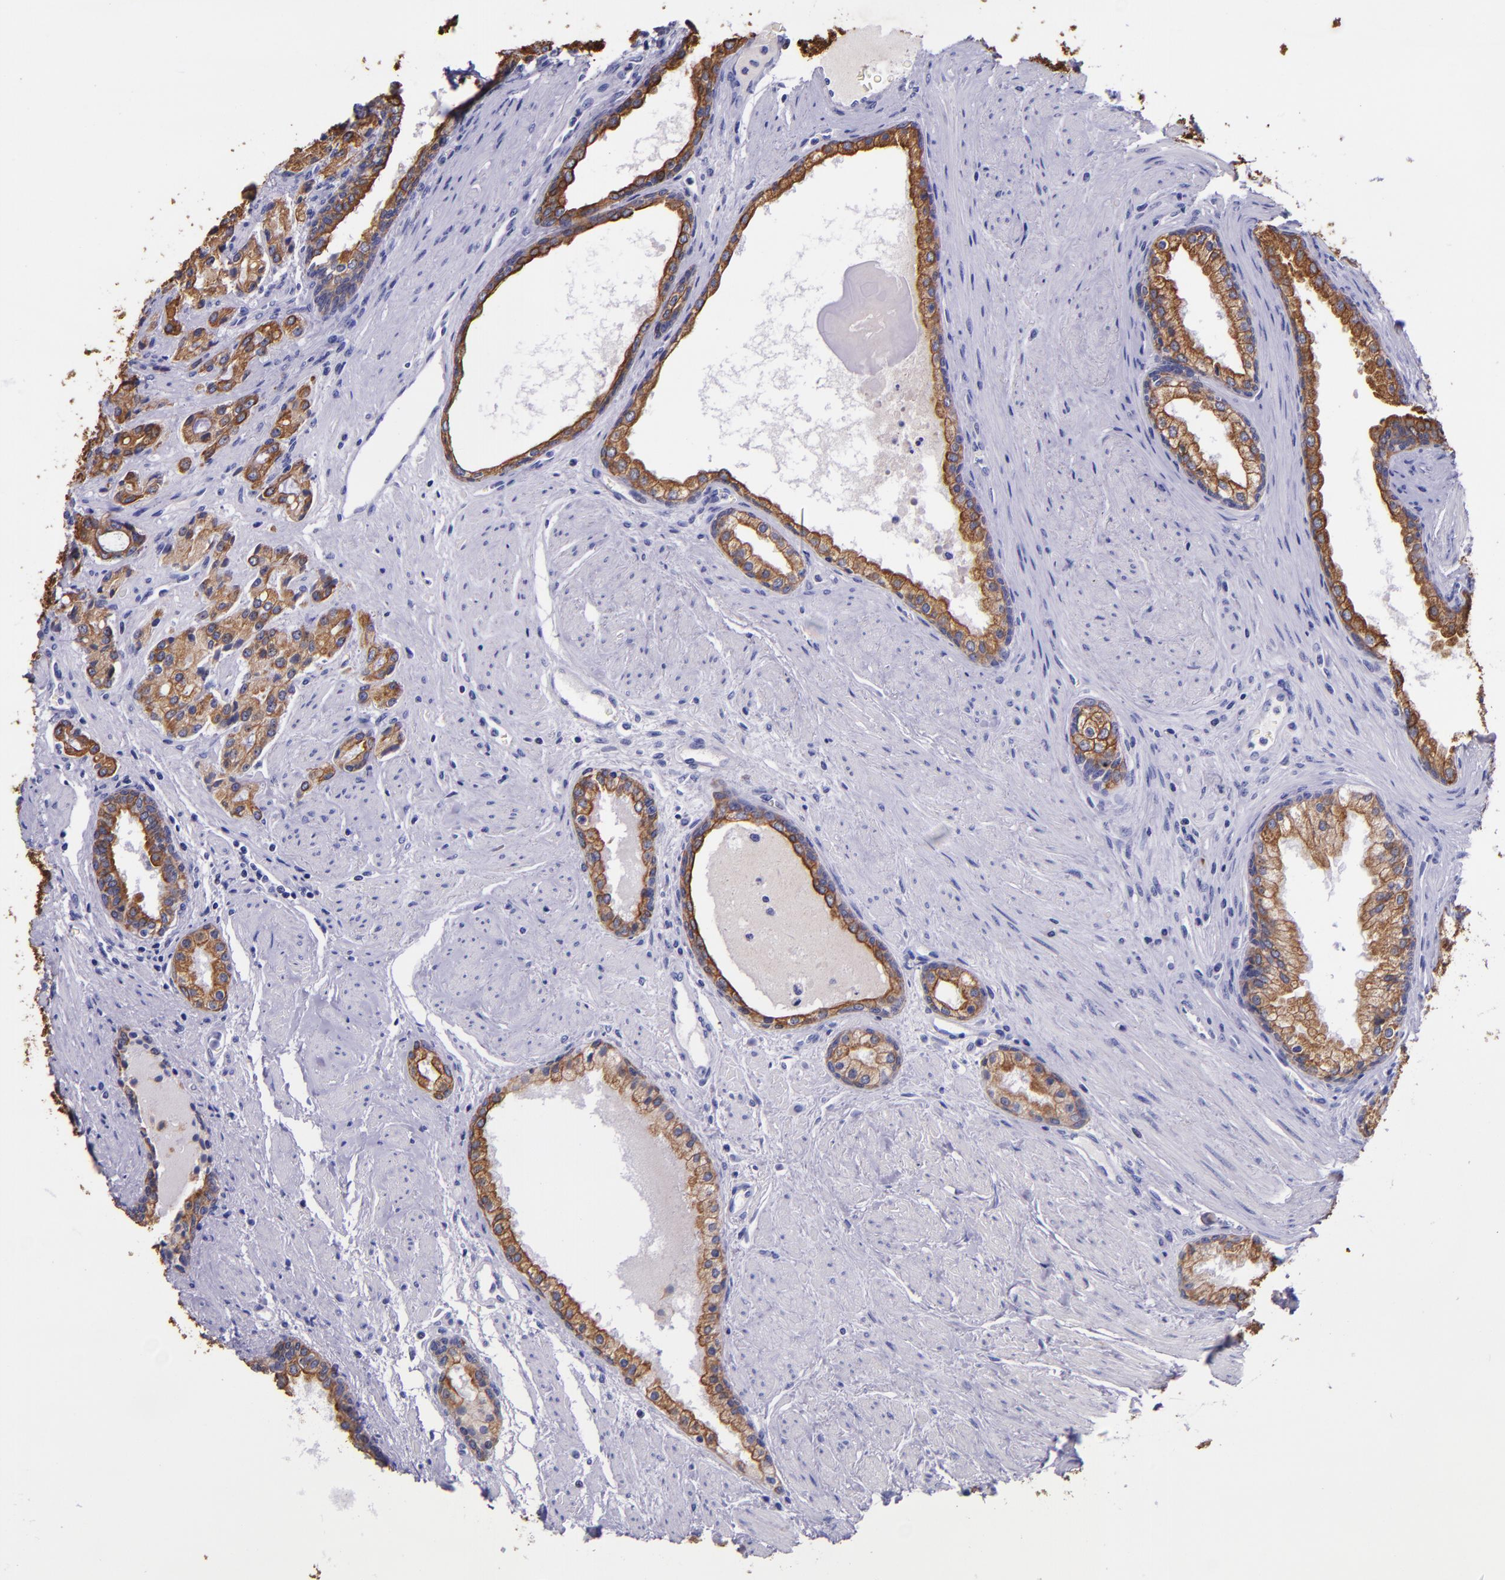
{"staining": {"intensity": "moderate", "quantity": ">75%", "location": "cytoplasmic/membranous"}, "tissue": "prostate cancer", "cell_type": "Tumor cells", "image_type": "cancer", "snomed": [{"axis": "morphology", "description": "Adenocarcinoma, Medium grade"}, {"axis": "topography", "description": "Prostate"}], "caption": "DAB immunohistochemical staining of human prostate cancer (adenocarcinoma (medium-grade)) displays moderate cytoplasmic/membranous protein expression in approximately >75% of tumor cells. The protein is stained brown, and the nuclei are stained in blue (DAB IHC with brightfield microscopy, high magnification).", "gene": "KRT4", "patient": {"sex": "male", "age": 72}}